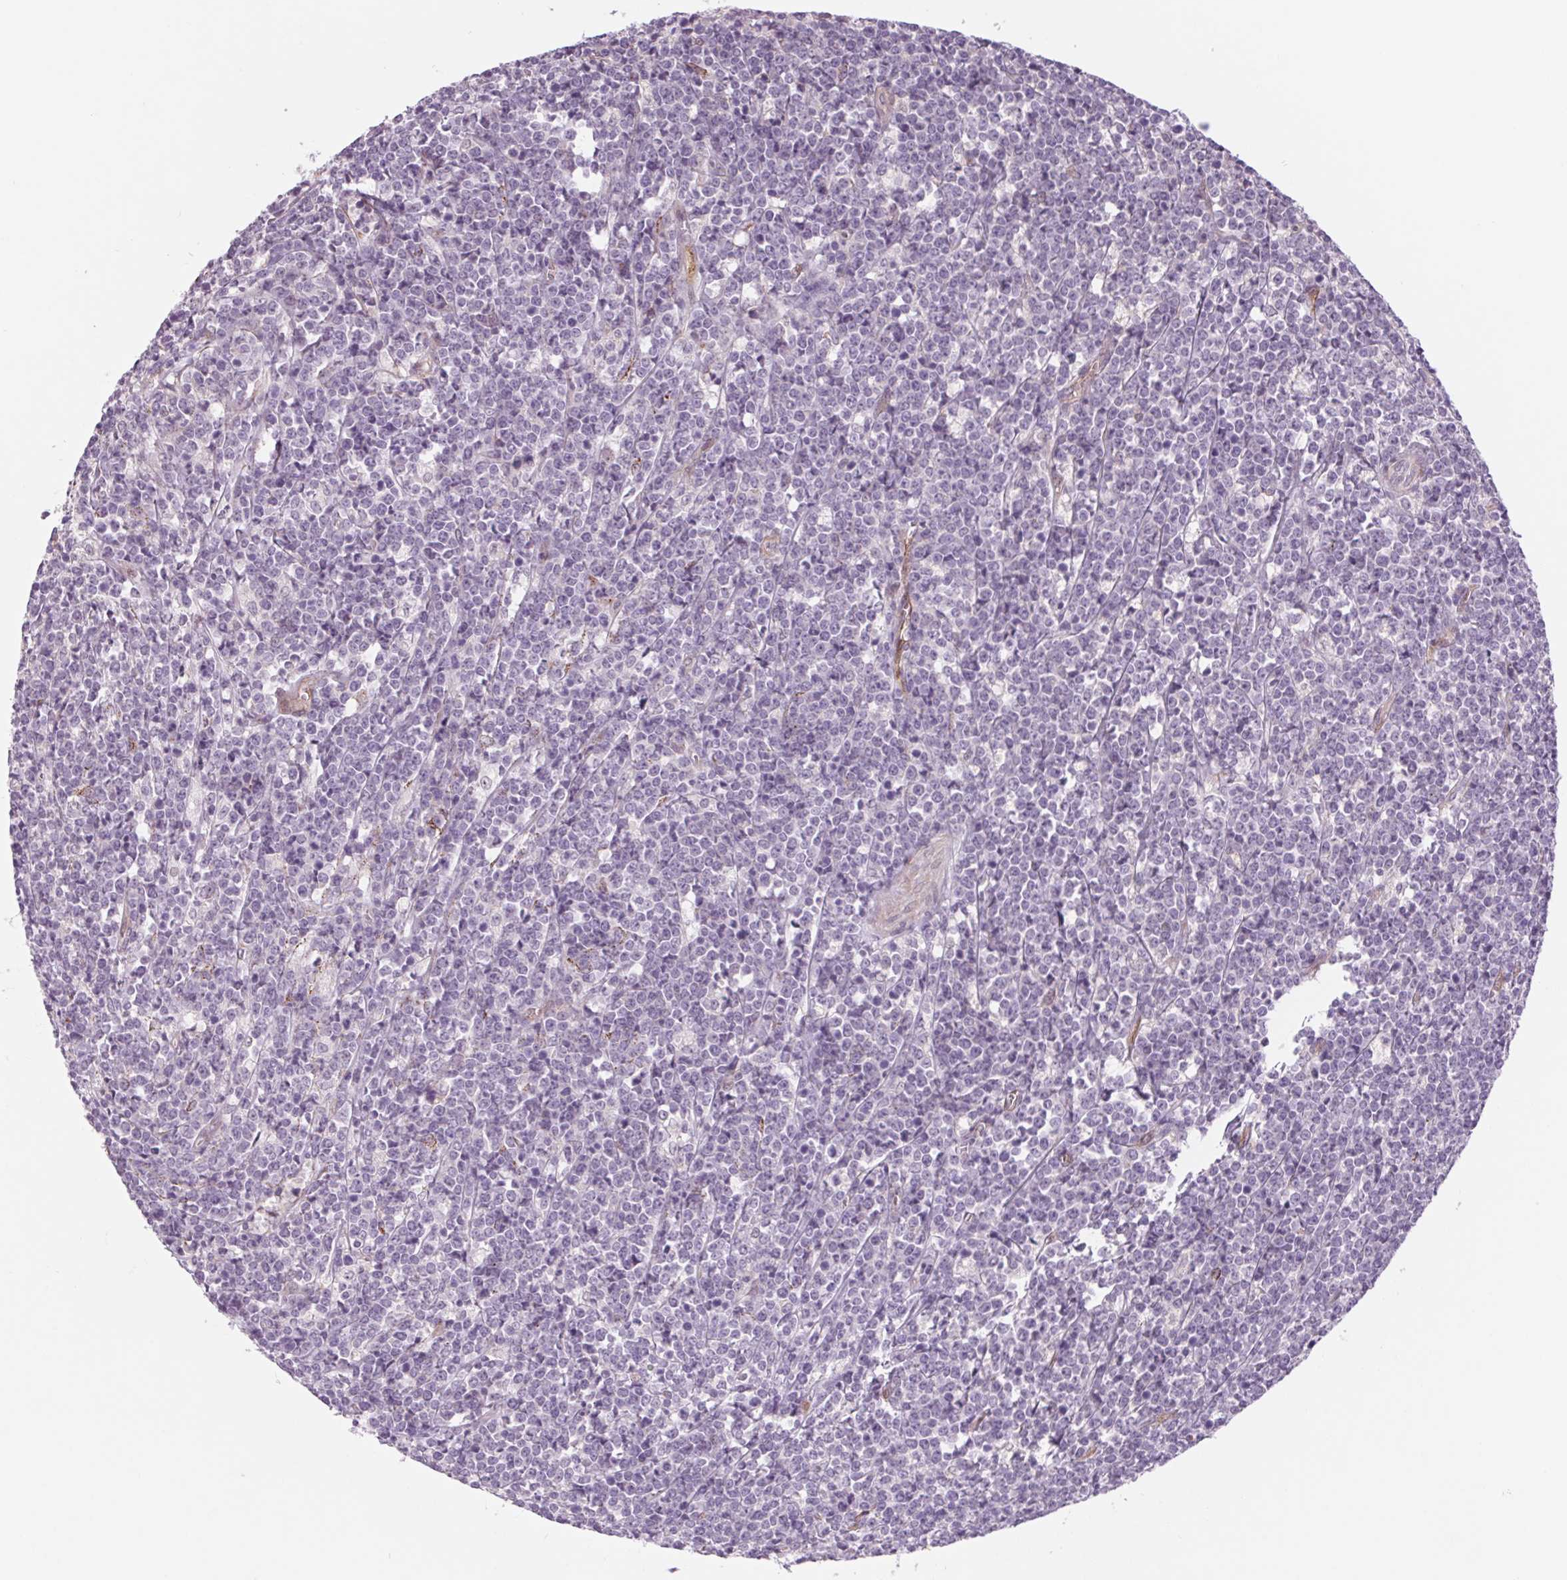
{"staining": {"intensity": "negative", "quantity": "none", "location": "none"}, "tissue": "lymphoma", "cell_type": "Tumor cells", "image_type": "cancer", "snomed": [{"axis": "morphology", "description": "Malignant lymphoma, non-Hodgkin's type, High grade"}, {"axis": "topography", "description": "Small intestine"}], "caption": "The immunohistochemistry (IHC) image has no significant positivity in tumor cells of high-grade malignant lymphoma, non-Hodgkin's type tissue.", "gene": "MS4A13", "patient": {"sex": "female", "age": 56}}